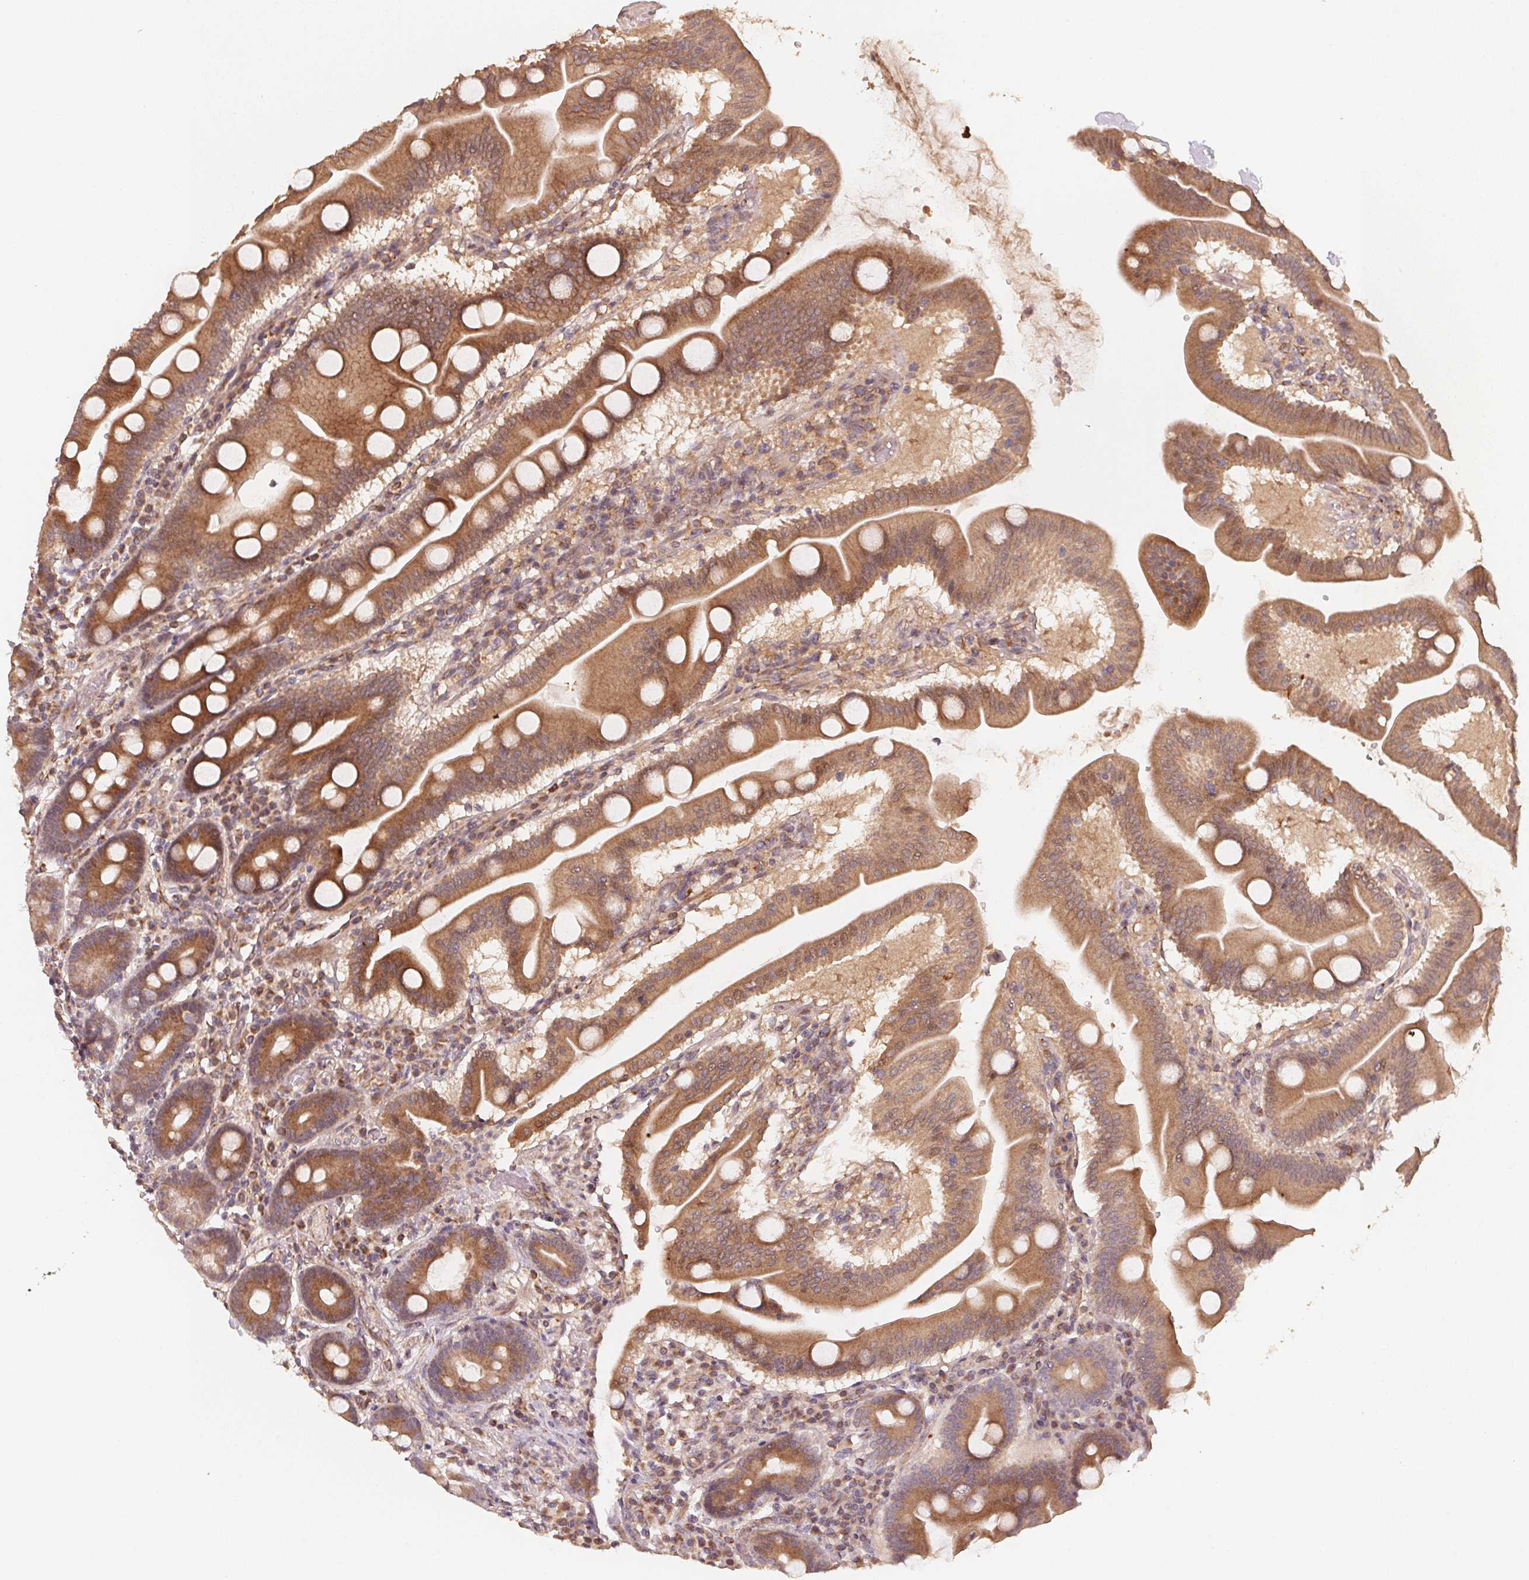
{"staining": {"intensity": "moderate", "quantity": ">75%", "location": "cytoplasmic/membranous"}, "tissue": "duodenum", "cell_type": "Glandular cells", "image_type": "normal", "snomed": [{"axis": "morphology", "description": "Normal tissue, NOS"}, {"axis": "topography", "description": "Pancreas"}, {"axis": "topography", "description": "Duodenum"}], "caption": "Moderate cytoplasmic/membranous protein expression is appreciated in approximately >75% of glandular cells in duodenum. The staining was performed using DAB (3,3'-diaminobenzidine) to visualize the protein expression in brown, while the nuclei were stained in blue with hematoxylin (Magnification: 20x).", "gene": "TSPAN12", "patient": {"sex": "male", "age": 59}}